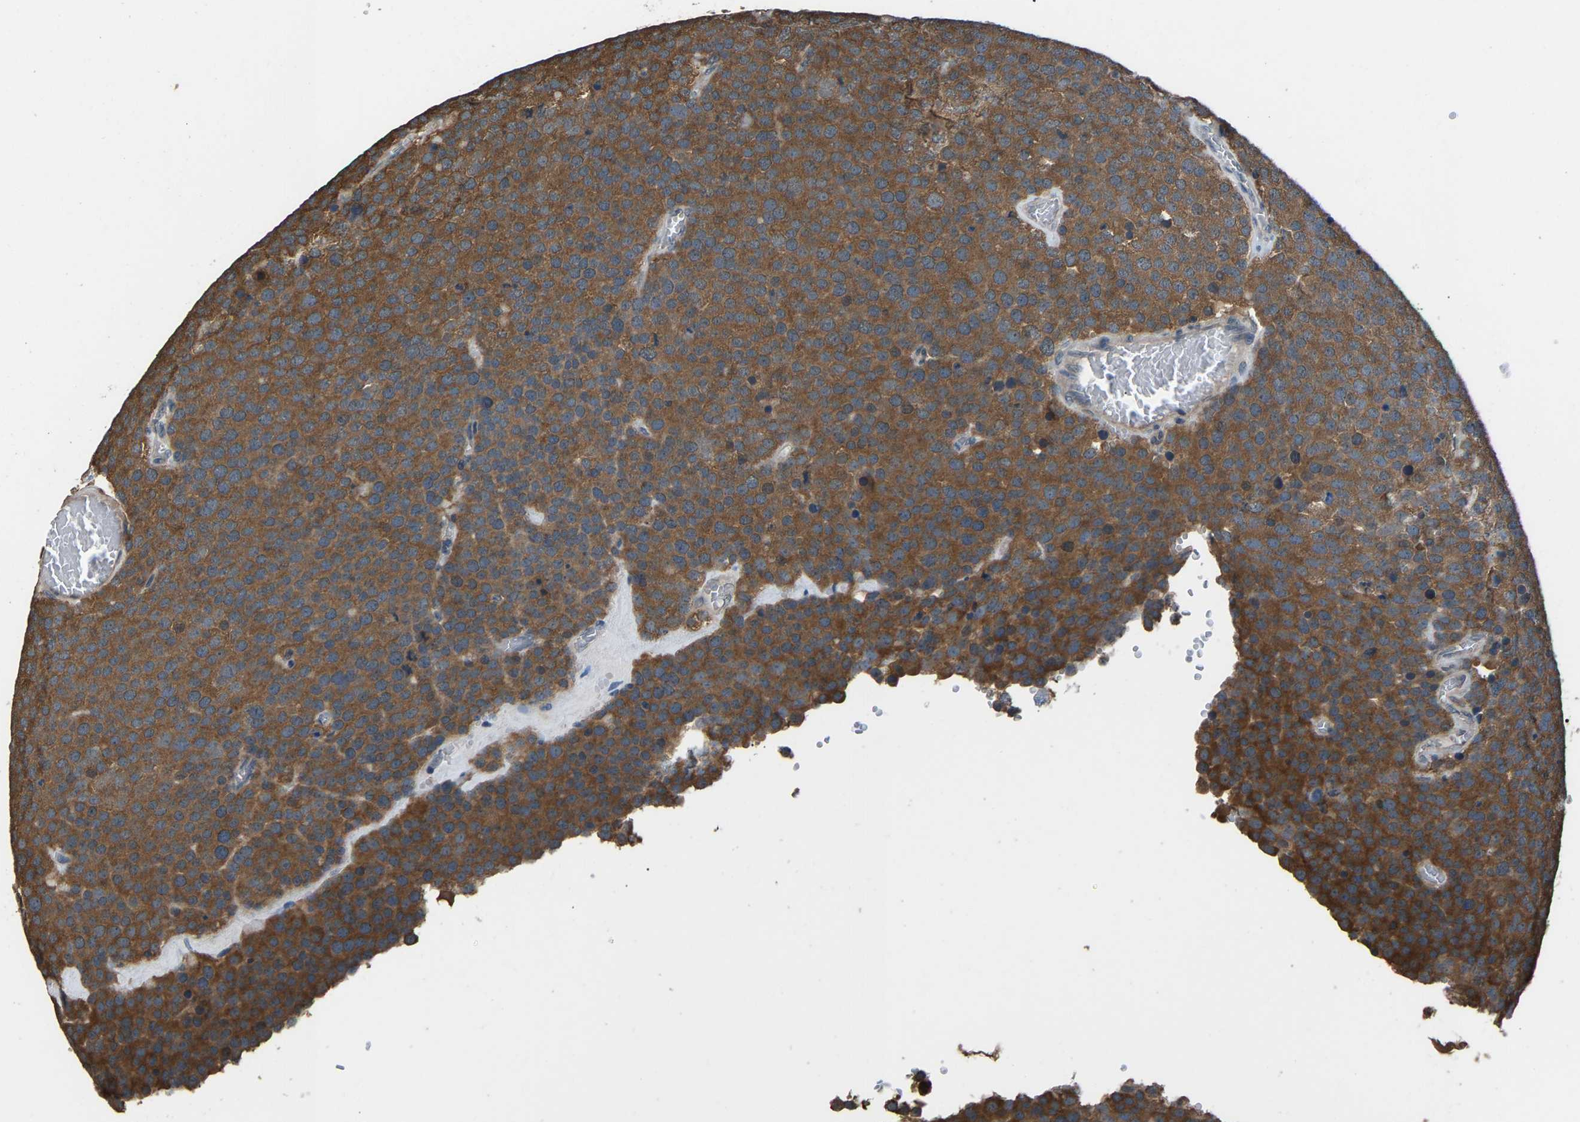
{"staining": {"intensity": "moderate", "quantity": ">75%", "location": "cytoplasmic/membranous"}, "tissue": "testis cancer", "cell_type": "Tumor cells", "image_type": "cancer", "snomed": [{"axis": "morphology", "description": "Normal tissue, NOS"}, {"axis": "morphology", "description": "Seminoma, NOS"}, {"axis": "topography", "description": "Testis"}], "caption": "Testis cancer (seminoma) stained with a protein marker demonstrates moderate staining in tumor cells.", "gene": "ABCC9", "patient": {"sex": "male", "age": 71}}